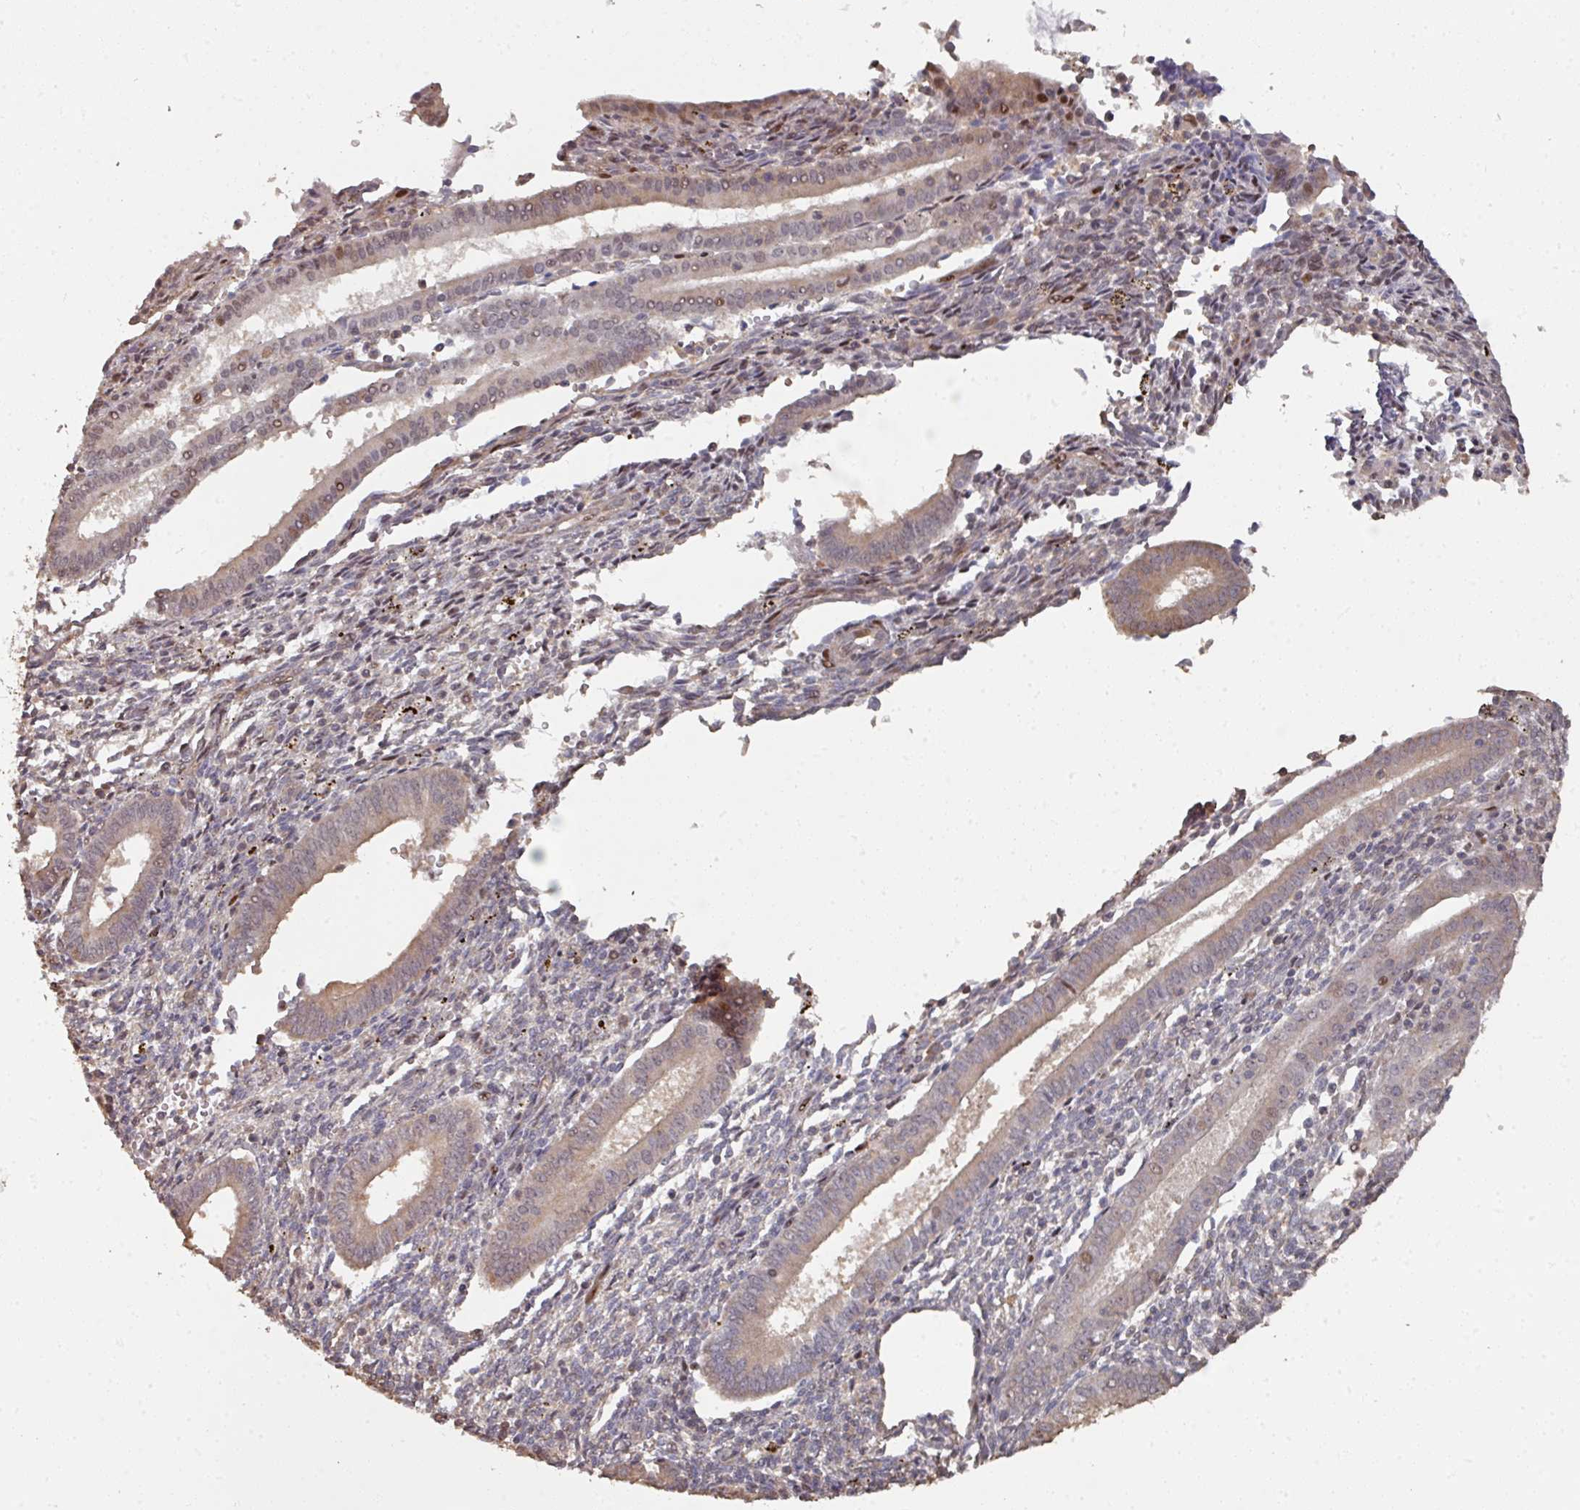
{"staining": {"intensity": "weak", "quantity": "<25%", "location": "cytoplasmic/membranous"}, "tissue": "endometrium", "cell_type": "Cells in endometrial stroma", "image_type": "normal", "snomed": [{"axis": "morphology", "description": "Normal tissue, NOS"}, {"axis": "topography", "description": "Endometrium"}], "caption": "This histopathology image is of normal endometrium stained with immunohistochemistry (IHC) to label a protein in brown with the nuclei are counter-stained blue. There is no positivity in cells in endometrial stroma. (DAB immunohistochemistry (IHC), high magnification).", "gene": "CA7", "patient": {"sex": "female", "age": 41}}